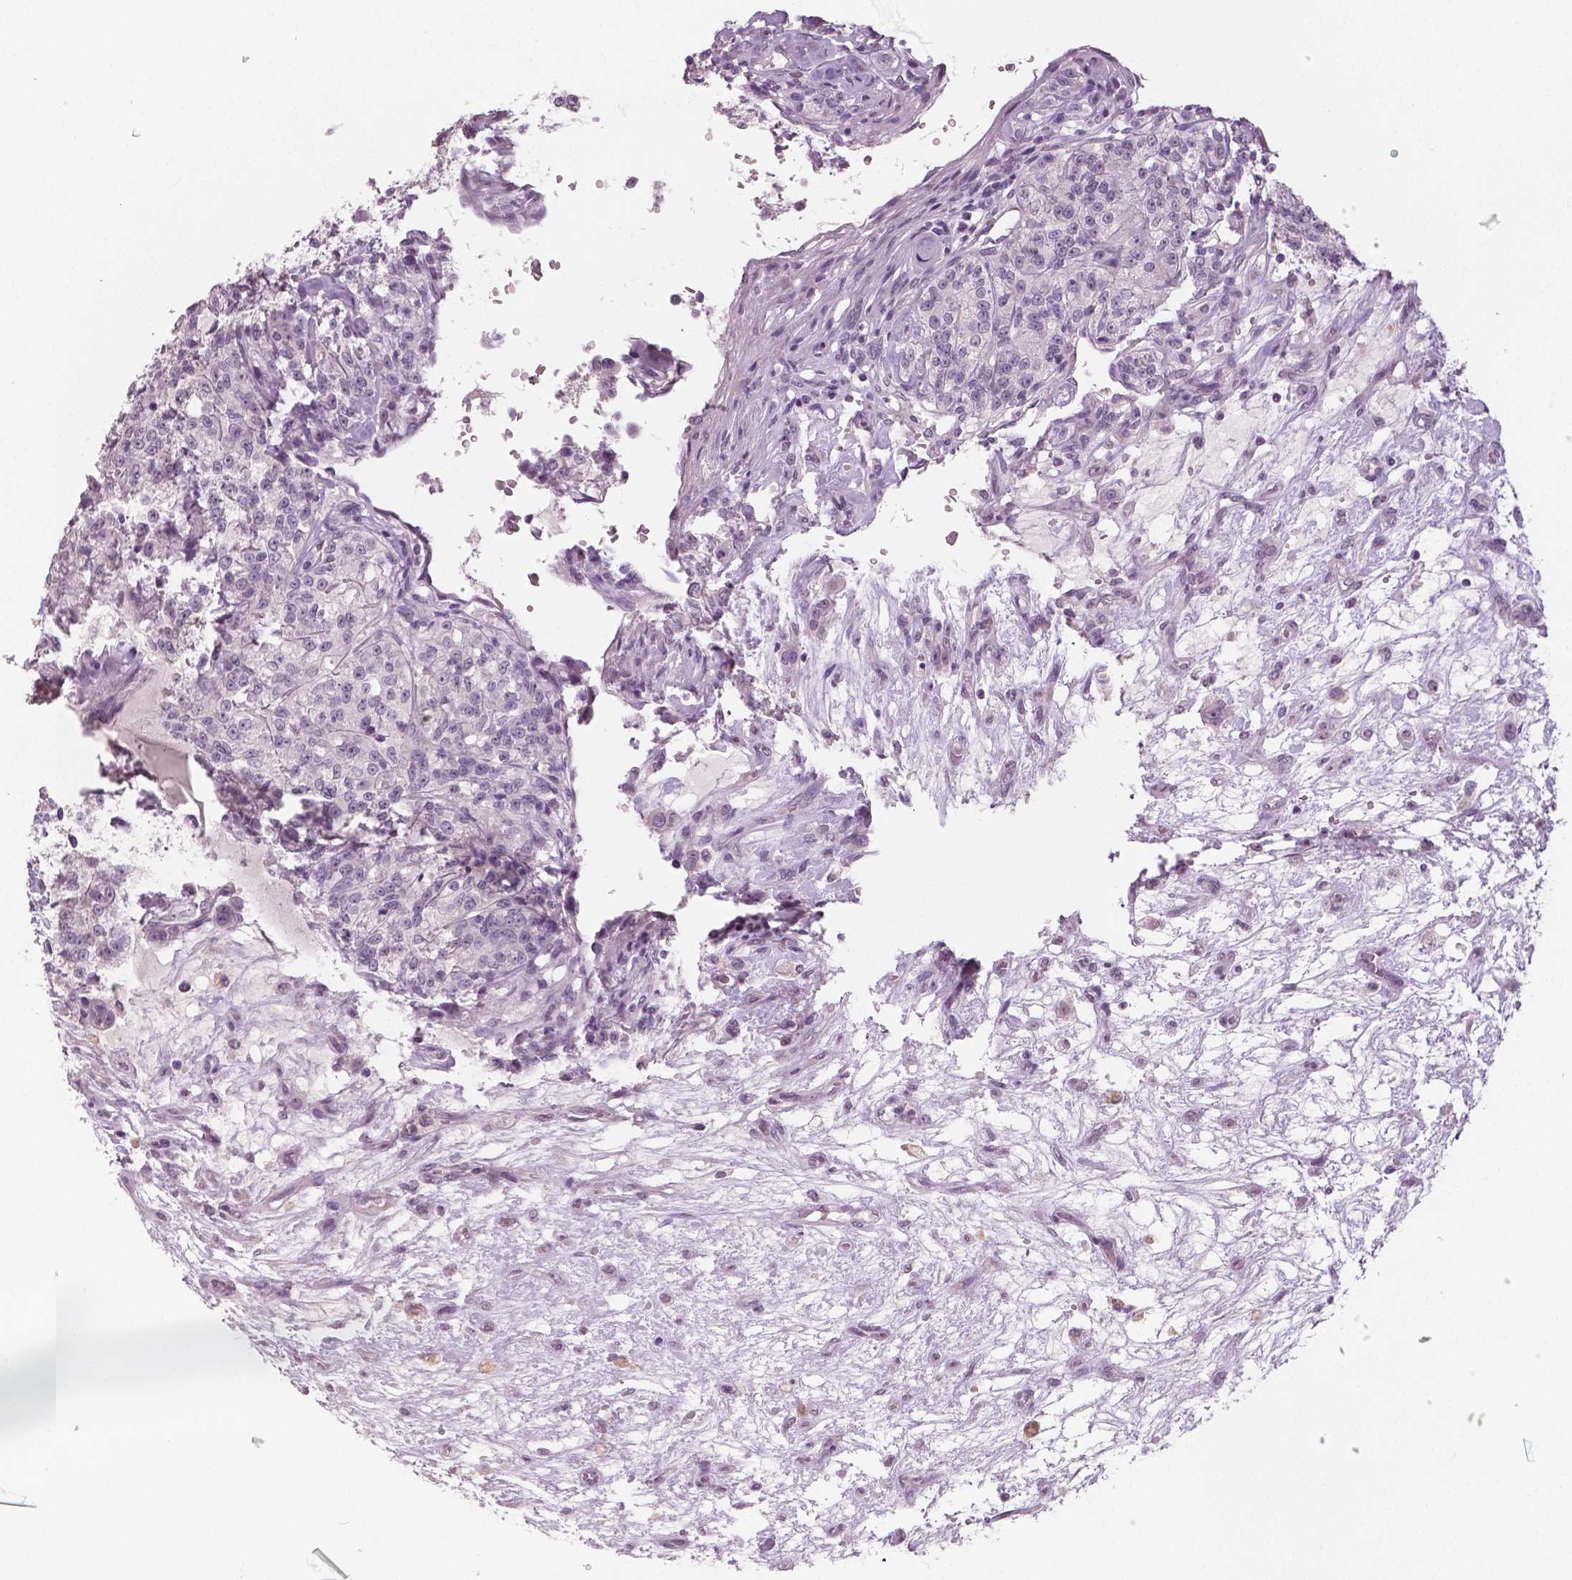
{"staining": {"intensity": "negative", "quantity": "none", "location": "none"}, "tissue": "renal cancer", "cell_type": "Tumor cells", "image_type": "cancer", "snomed": [{"axis": "morphology", "description": "Adenocarcinoma, NOS"}, {"axis": "topography", "description": "Kidney"}], "caption": "High power microscopy photomicrograph of an IHC image of renal cancer, revealing no significant expression in tumor cells. Nuclei are stained in blue.", "gene": "NECAB1", "patient": {"sex": "female", "age": 63}}